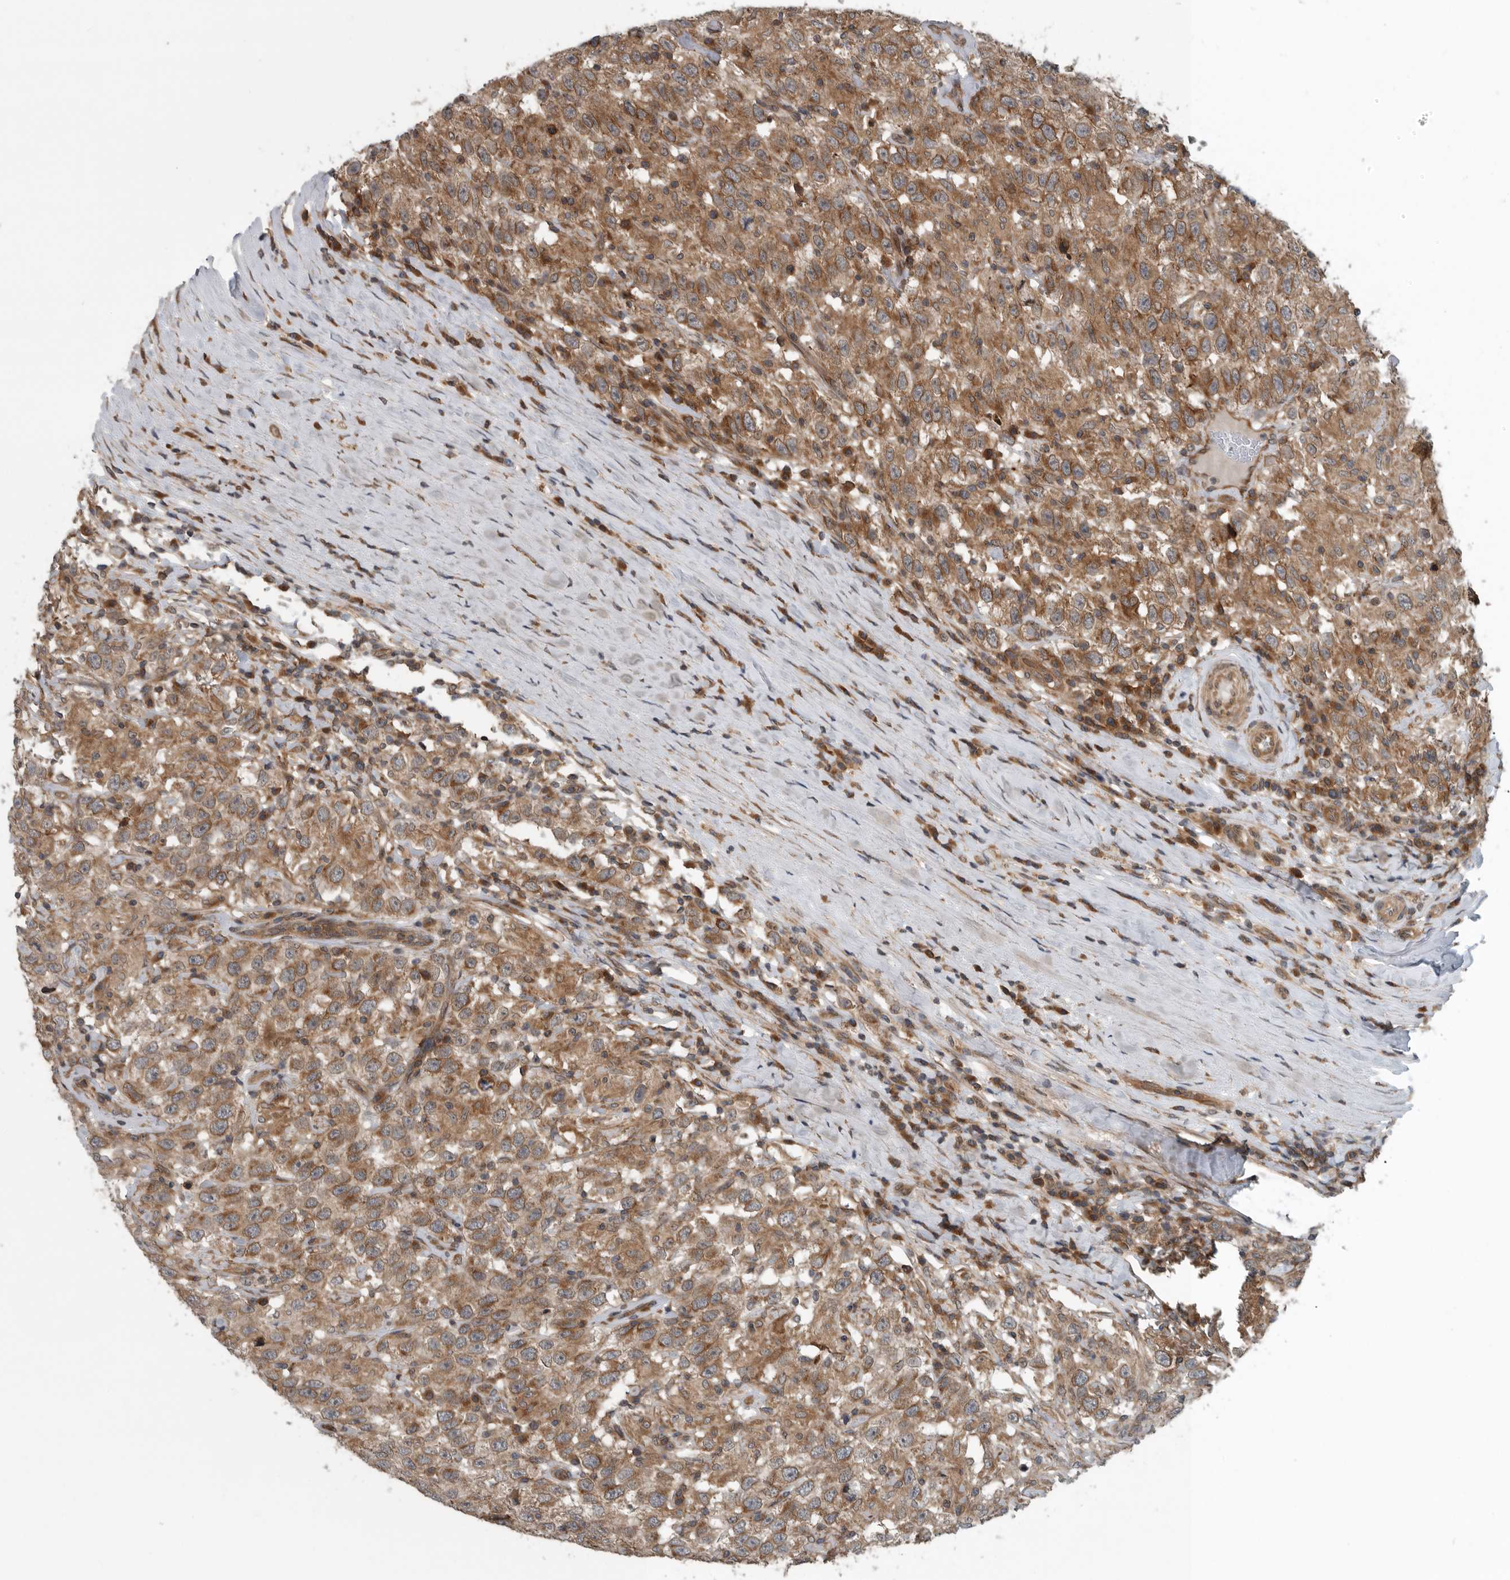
{"staining": {"intensity": "moderate", "quantity": ">75%", "location": "cytoplasmic/membranous"}, "tissue": "testis cancer", "cell_type": "Tumor cells", "image_type": "cancer", "snomed": [{"axis": "morphology", "description": "Seminoma, NOS"}, {"axis": "topography", "description": "Testis"}], "caption": "Moderate cytoplasmic/membranous expression is seen in about >75% of tumor cells in seminoma (testis).", "gene": "AMFR", "patient": {"sex": "male", "age": 41}}